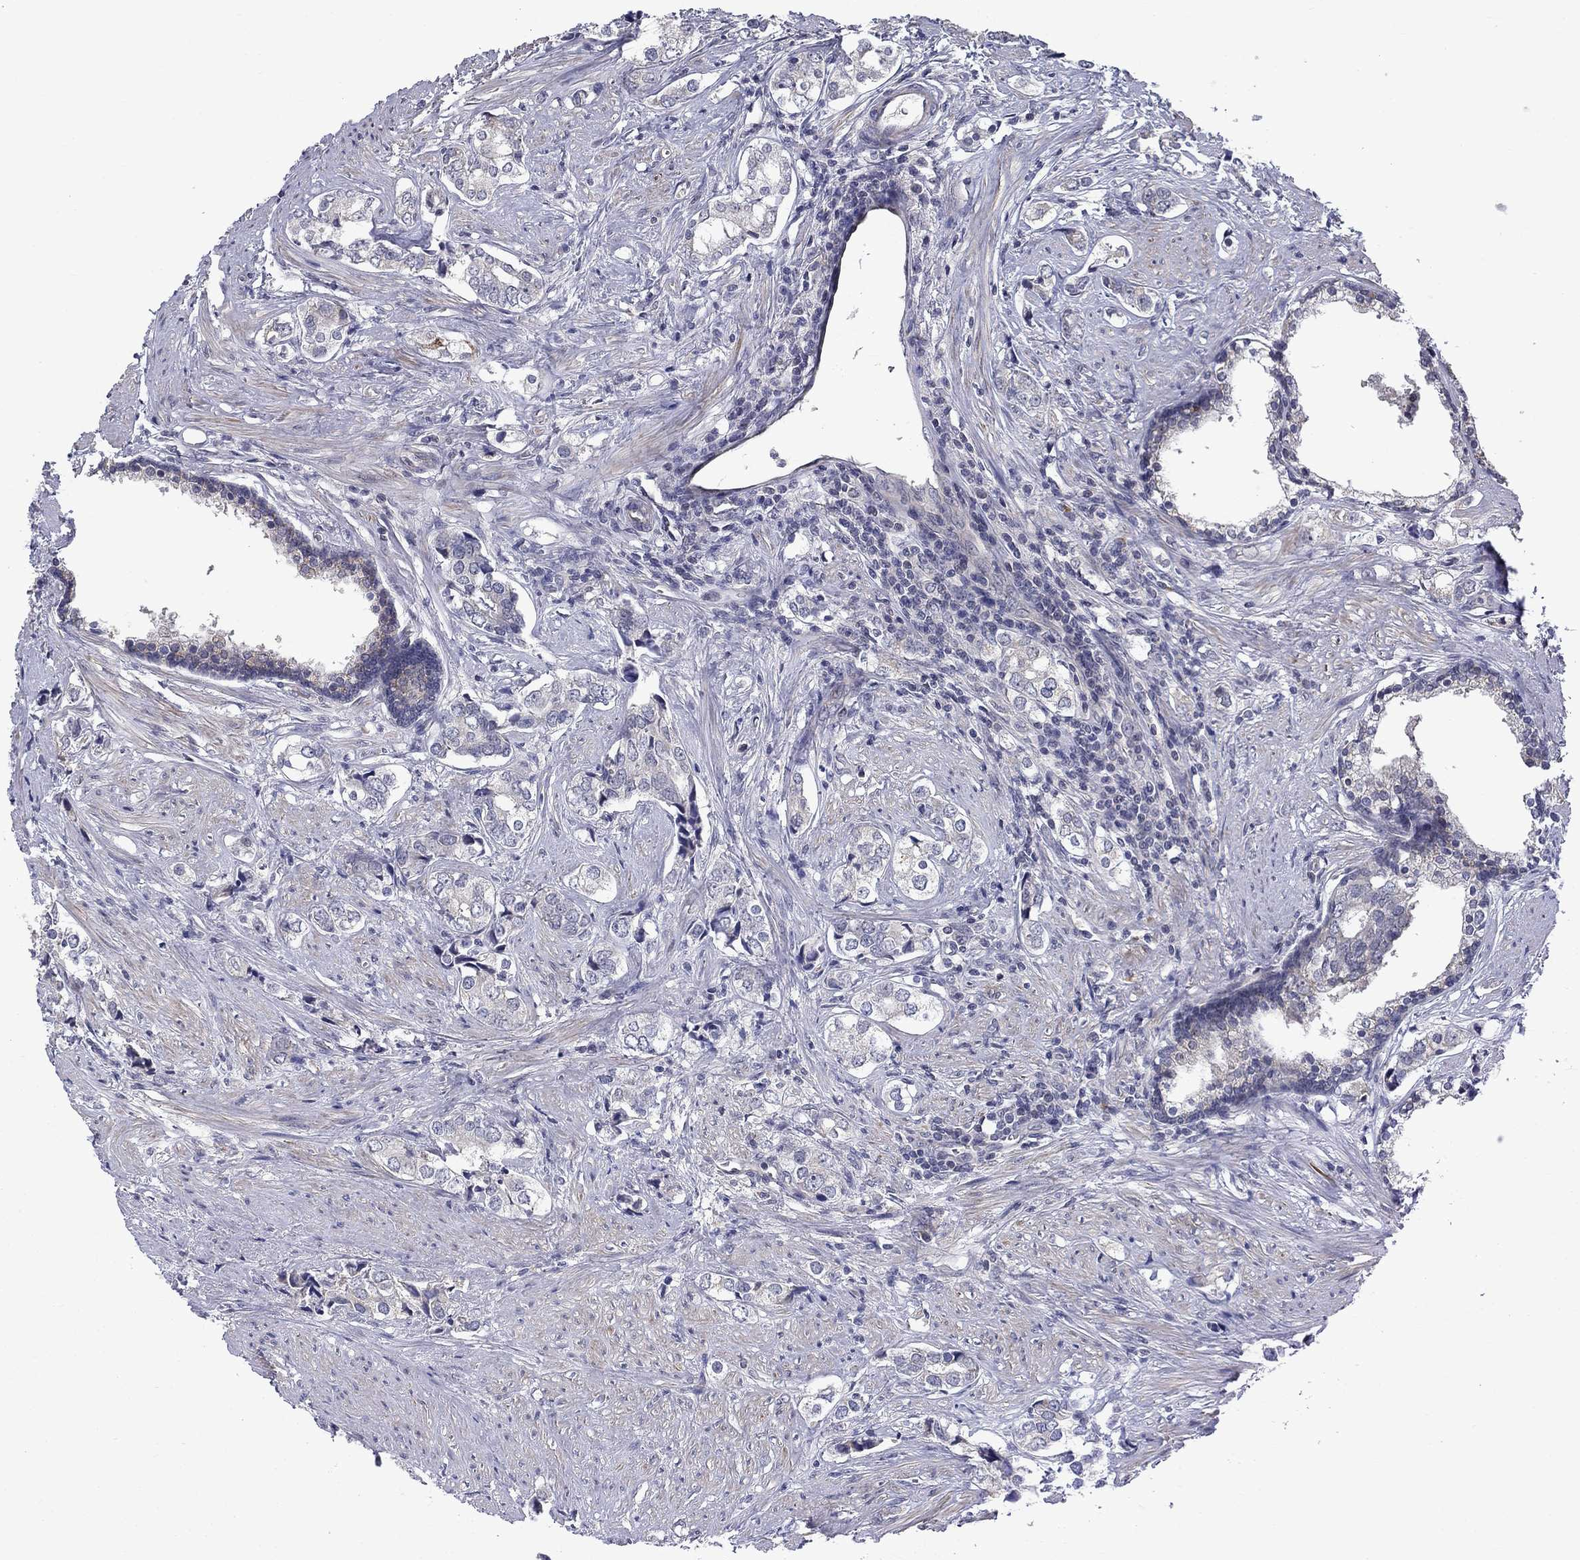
{"staining": {"intensity": "negative", "quantity": "none", "location": "none"}, "tissue": "prostate cancer", "cell_type": "Tumor cells", "image_type": "cancer", "snomed": [{"axis": "morphology", "description": "Adenocarcinoma, NOS"}, {"axis": "topography", "description": "Prostate and seminal vesicle, NOS"}], "caption": "Immunohistochemistry photomicrograph of neoplastic tissue: human prostate cancer (adenocarcinoma) stained with DAB (3,3'-diaminobenzidine) exhibits no significant protein expression in tumor cells.", "gene": "FAM3B", "patient": {"sex": "male", "age": 63}}